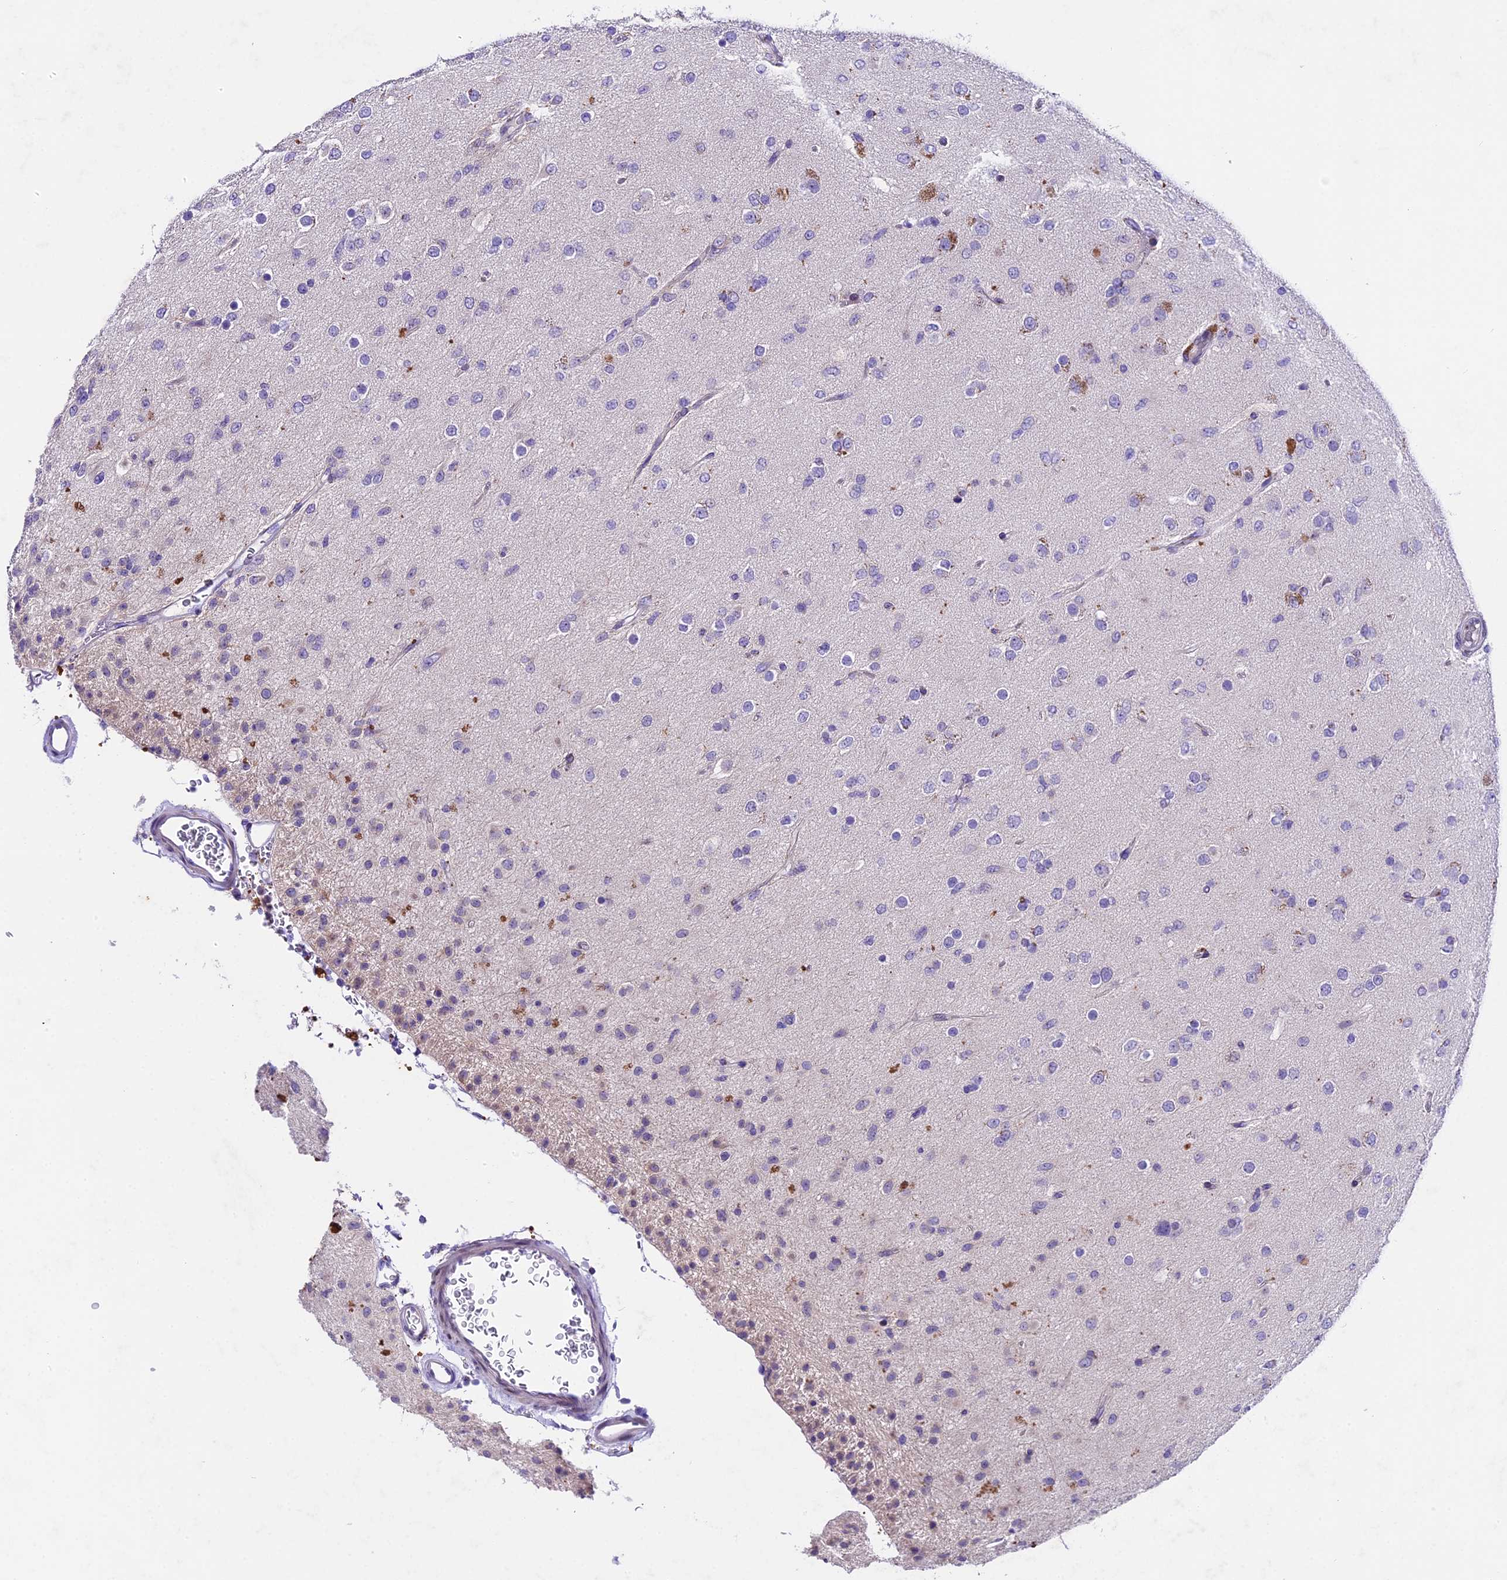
{"staining": {"intensity": "negative", "quantity": "none", "location": "none"}, "tissue": "glioma", "cell_type": "Tumor cells", "image_type": "cancer", "snomed": [{"axis": "morphology", "description": "Glioma, malignant, Low grade"}, {"axis": "topography", "description": "Brain"}], "caption": "This histopathology image is of glioma stained with immunohistochemistry to label a protein in brown with the nuclei are counter-stained blue. There is no expression in tumor cells.", "gene": "IFT140", "patient": {"sex": "male", "age": 65}}